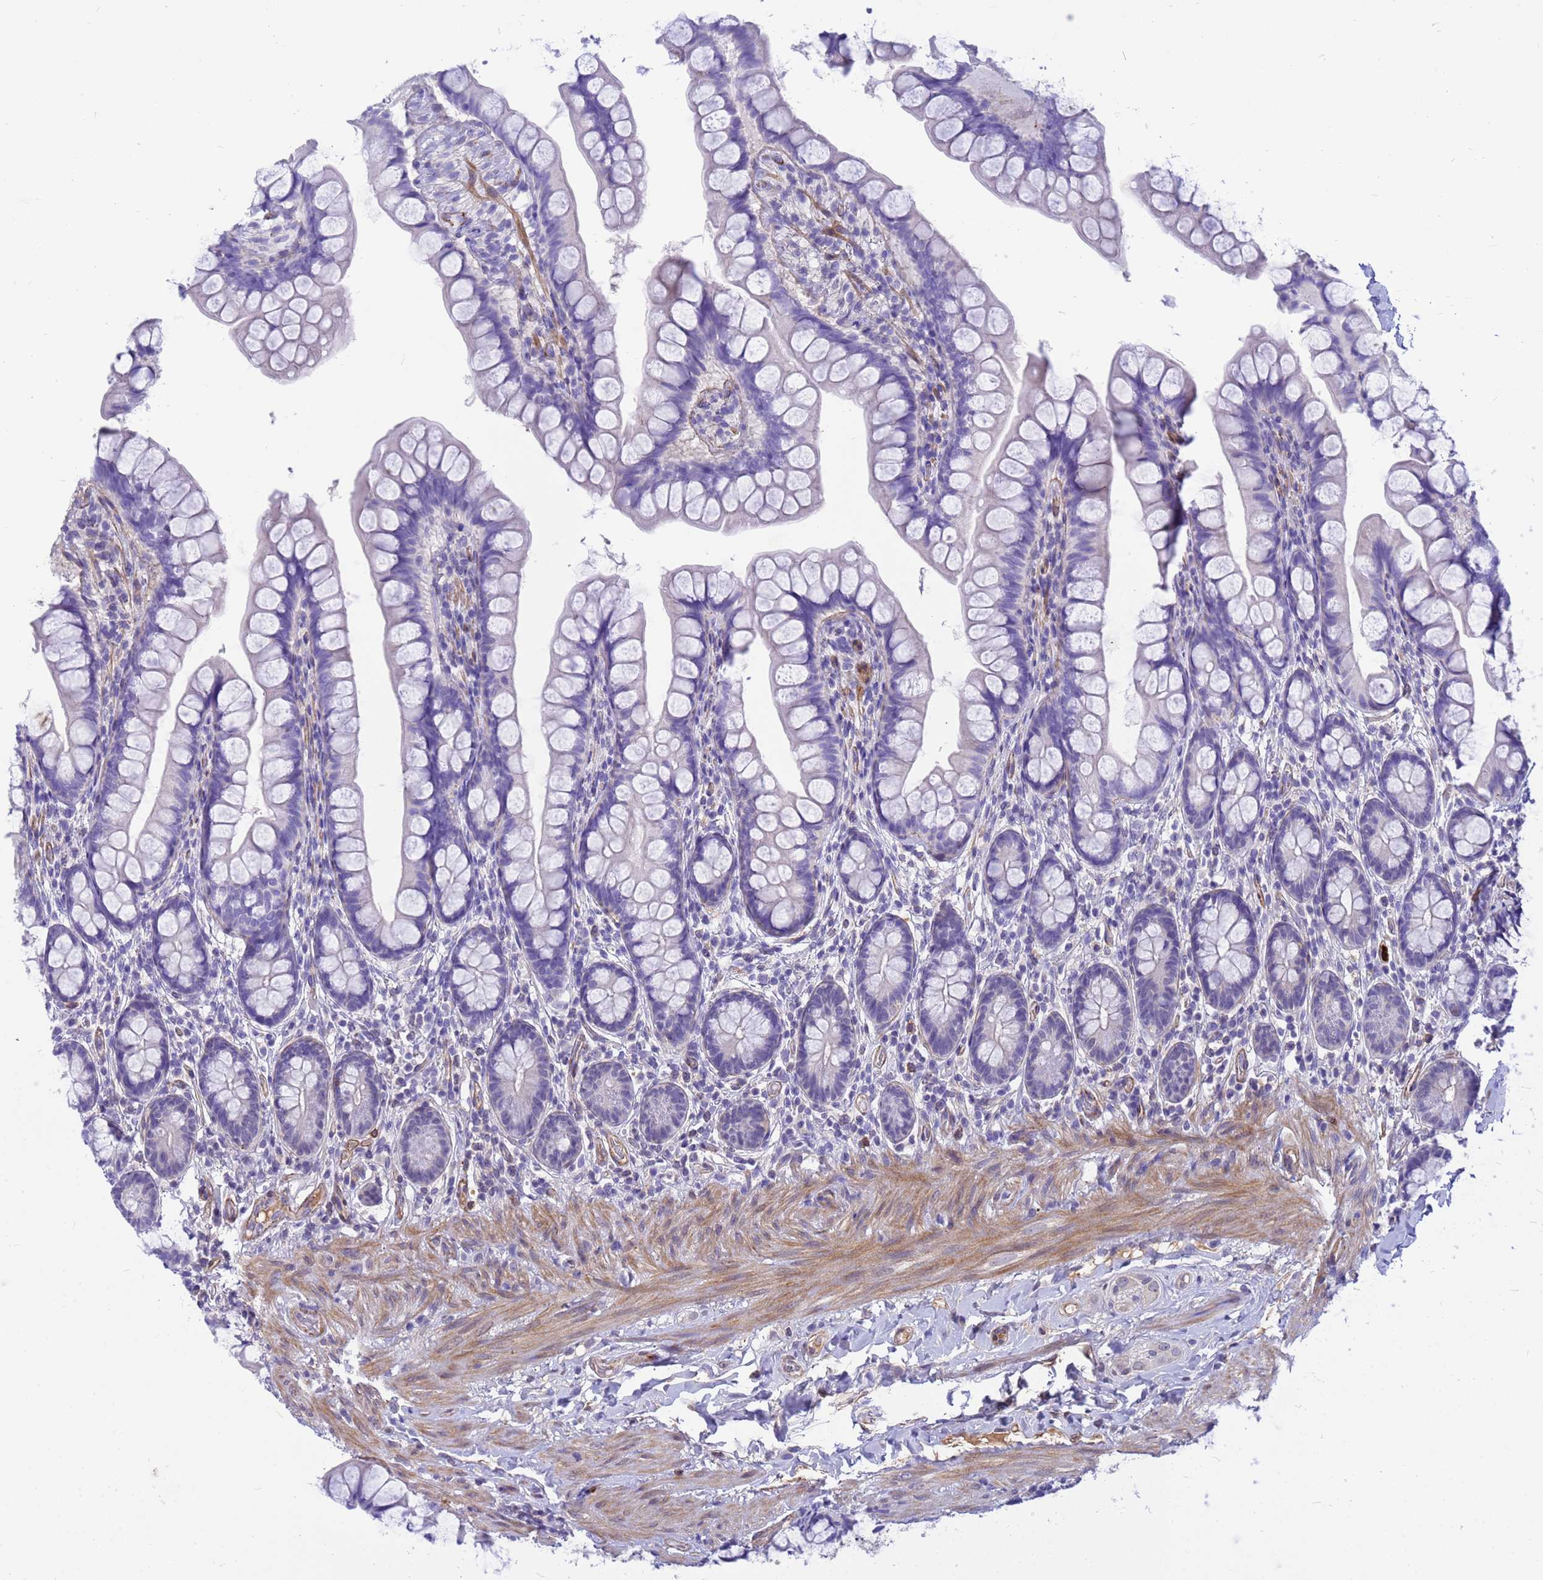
{"staining": {"intensity": "negative", "quantity": "none", "location": "none"}, "tissue": "small intestine", "cell_type": "Glandular cells", "image_type": "normal", "snomed": [{"axis": "morphology", "description": "Normal tissue, NOS"}, {"axis": "topography", "description": "Small intestine"}], "caption": "The immunohistochemistry (IHC) histopathology image has no significant staining in glandular cells of small intestine. Nuclei are stained in blue.", "gene": "ORM1", "patient": {"sex": "male", "age": 70}}